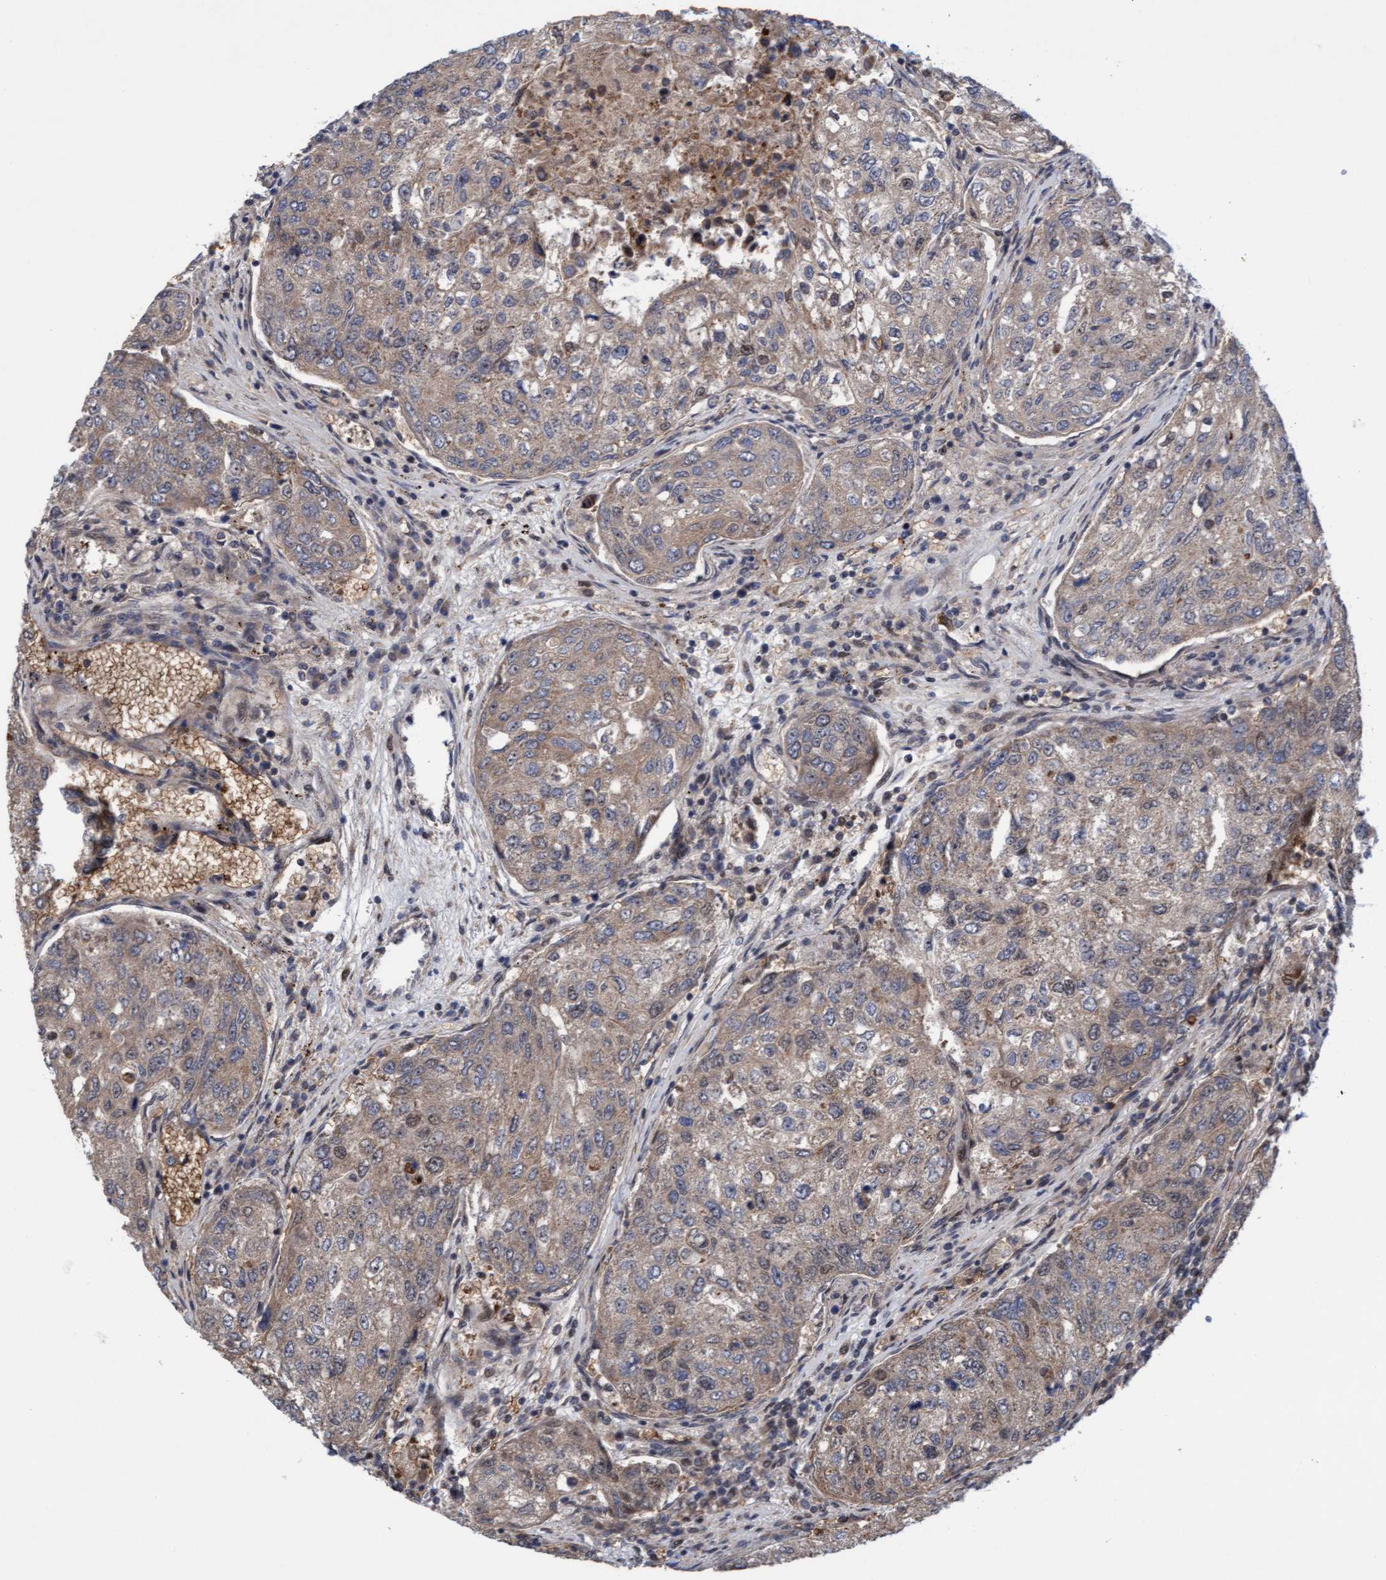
{"staining": {"intensity": "weak", "quantity": ">75%", "location": "cytoplasmic/membranous"}, "tissue": "urothelial cancer", "cell_type": "Tumor cells", "image_type": "cancer", "snomed": [{"axis": "morphology", "description": "Urothelial carcinoma, High grade"}, {"axis": "topography", "description": "Lymph node"}, {"axis": "topography", "description": "Urinary bladder"}], "caption": "Human high-grade urothelial carcinoma stained for a protein (brown) exhibits weak cytoplasmic/membranous positive staining in approximately >75% of tumor cells.", "gene": "TANC2", "patient": {"sex": "male", "age": 51}}